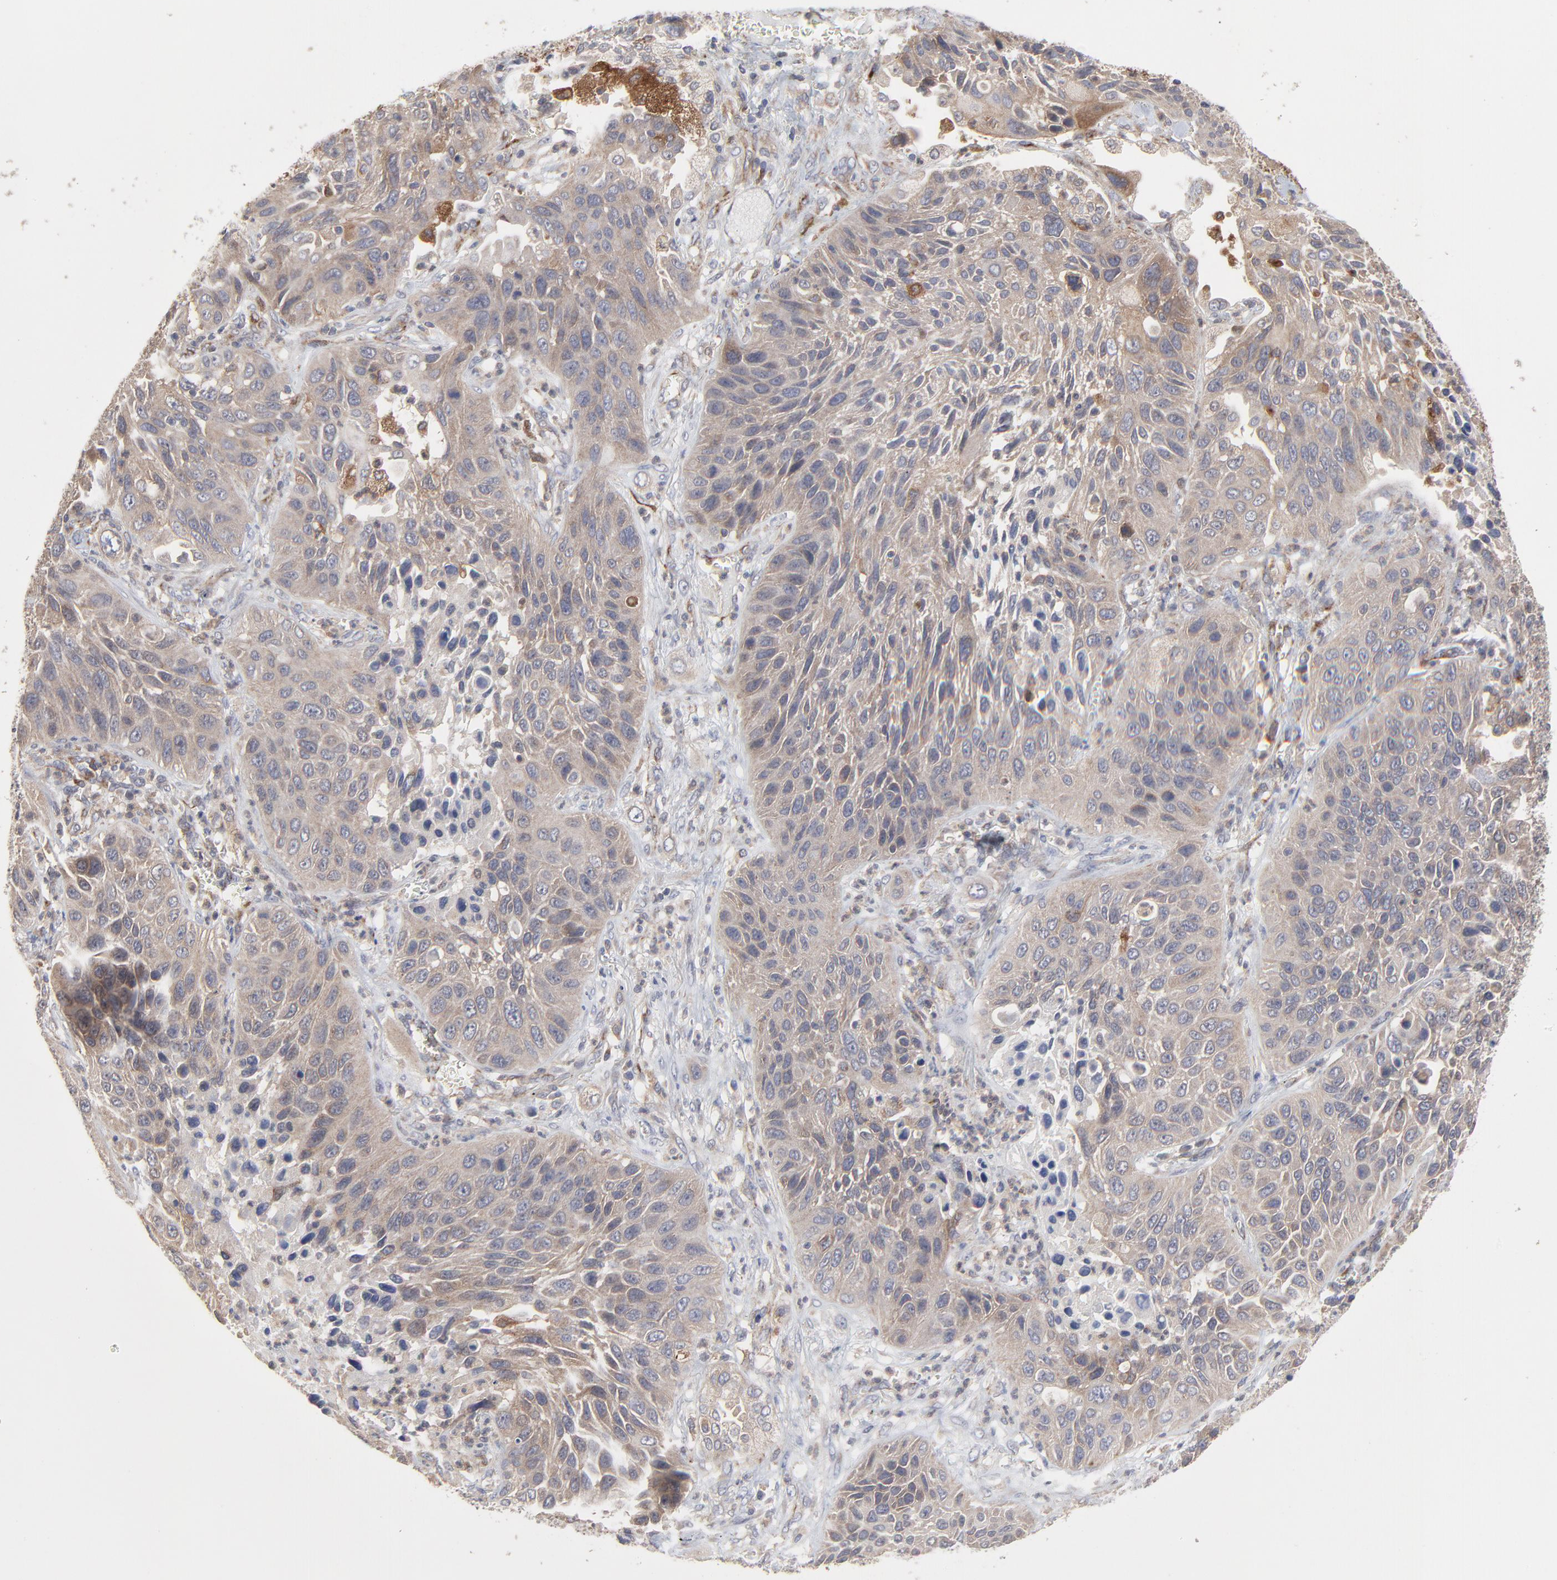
{"staining": {"intensity": "moderate", "quantity": ">75%", "location": "cytoplasmic/membranous"}, "tissue": "lung cancer", "cell_type": "Tumor cells", "image_type": "cancer", "snomed": [{"axis": "morphology", "description": "Squamous cell carcinoma, NOS"}, {"axis": "topography", "description": "Lung"}], "caption": "High-power microscopy captured an immunohistochemistry (IHC) micrograph of lung cancer, revealing moderate cytoplasmic/membranous staining in approximately >75% of tumor cells.", "gene": "RAB9A", "patient": {"sex": "female", "age": 76}}